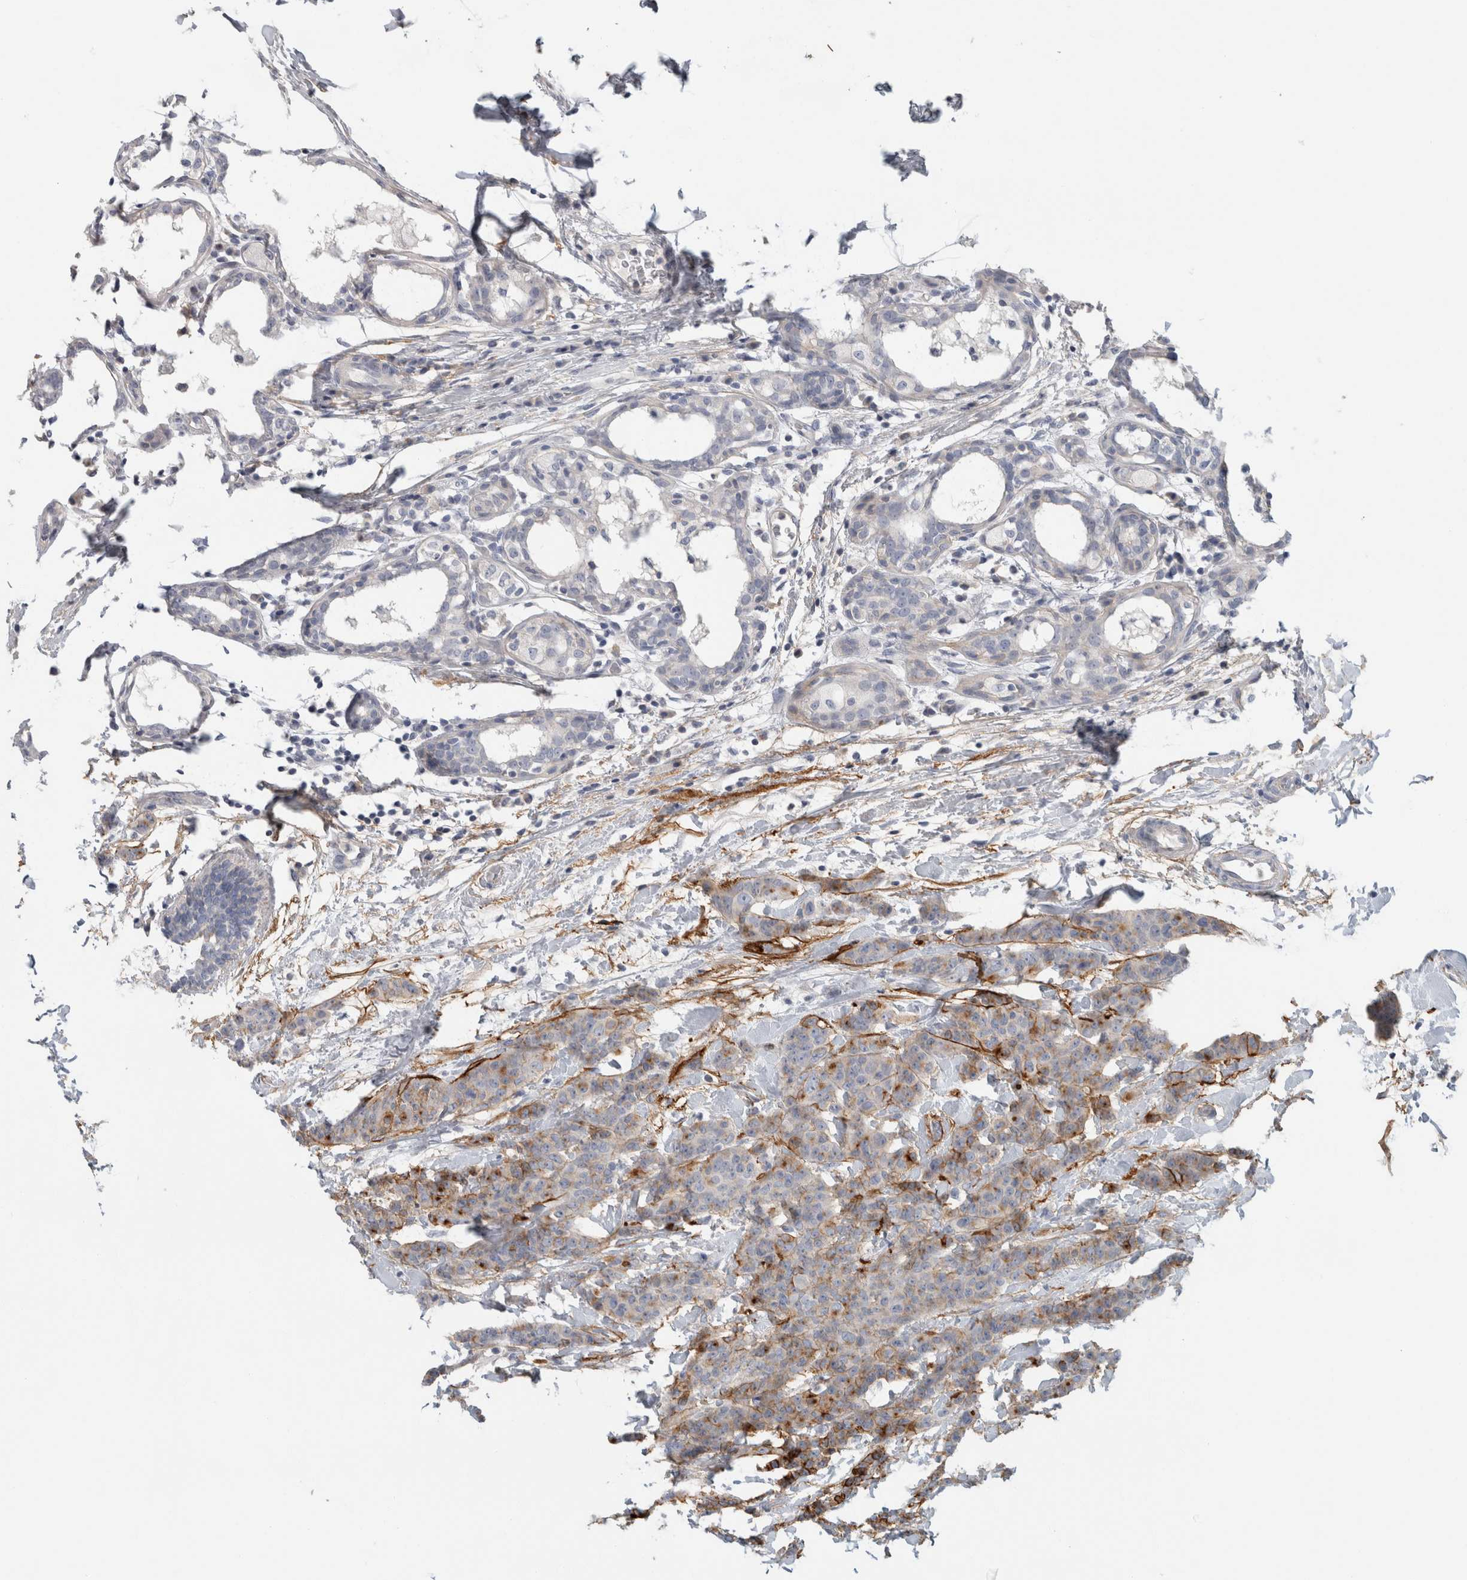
{"staining": {"intensity": "strong", "quantity": "<25%", "location": "cytoplasmic/membranous"}, "tissue": "breast cancer", "cell_type": "Tumor cells", "image_type": "cancer", "snomed": [{"axis": "morphology", "description": "Normal tissue, NOS"}, {"axis": "morphology", "description": "Duct carcinoma"}, {"axis": "topography", "description": "Breast"}], "caption": "There is medium levels of strong cytoplasmic/membranous expression in tumor cells of invasive ductal carcinoma (breast), as demonstrated by immunohistochemical staining (brown color).", "gene": "CD55", "patient": {"sex": "female", "age": 40}}